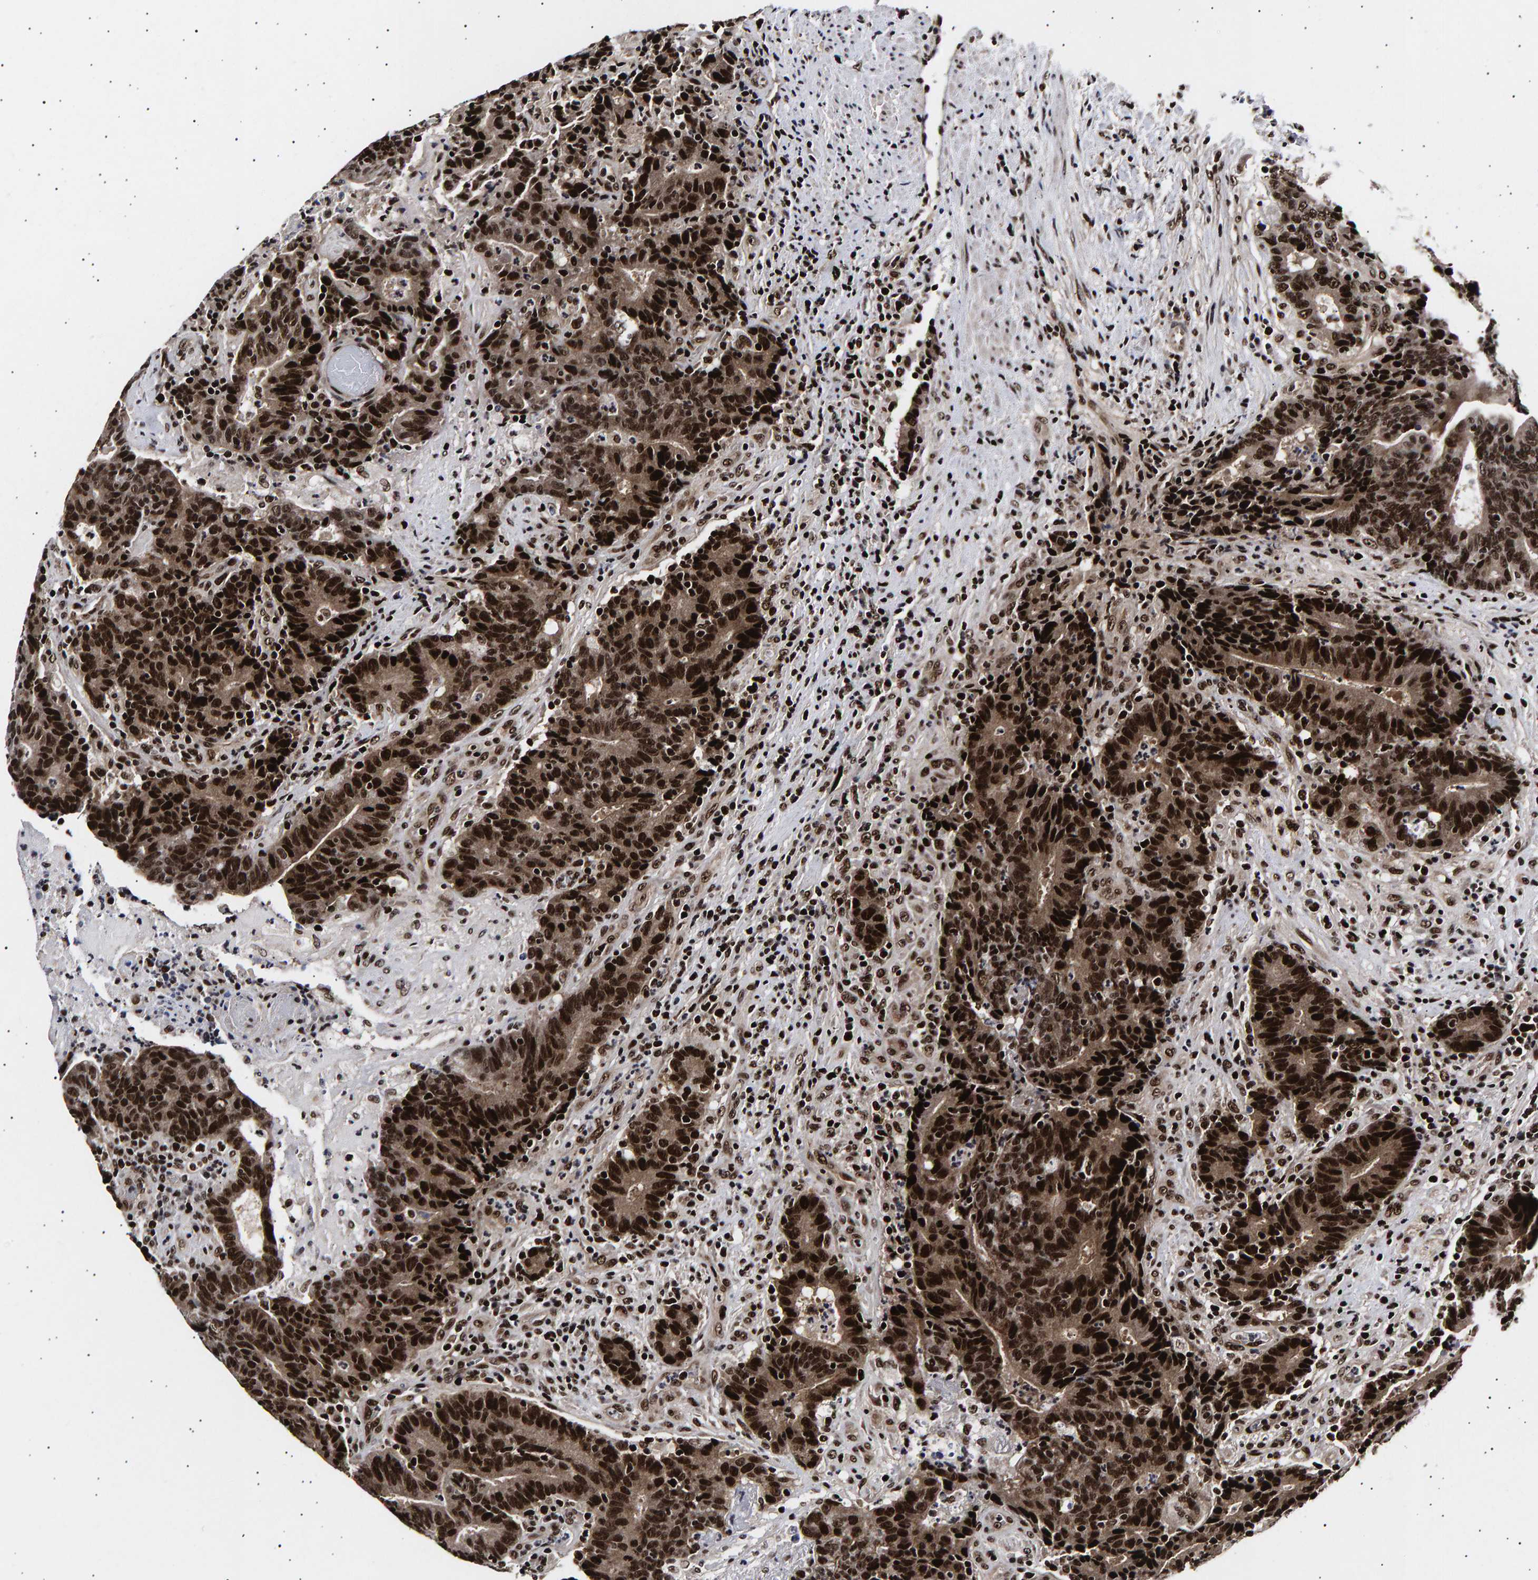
{"staining": {"intensity": "strong", "quantity": ">75%", "location": "nuclear"}, "tissue": "colorectal cancer", "cell_type": "Tumor cells", "image_type": "cancer", "snomed": [{"axis": "morphology", "description": "Normal tissue, NOS"}, {"axis": "morphology", "description": "Adenocarcinoma, NOS"}, {"axis": "topography", "description": "Colon"}], "caption": "An image of adenocarcinoma (colorectal) stained for a protein shows strong nuclear brown staining in tumor cells.", "gene": "ANKRD40", "patient": {"sex": "female", "age": 75}}